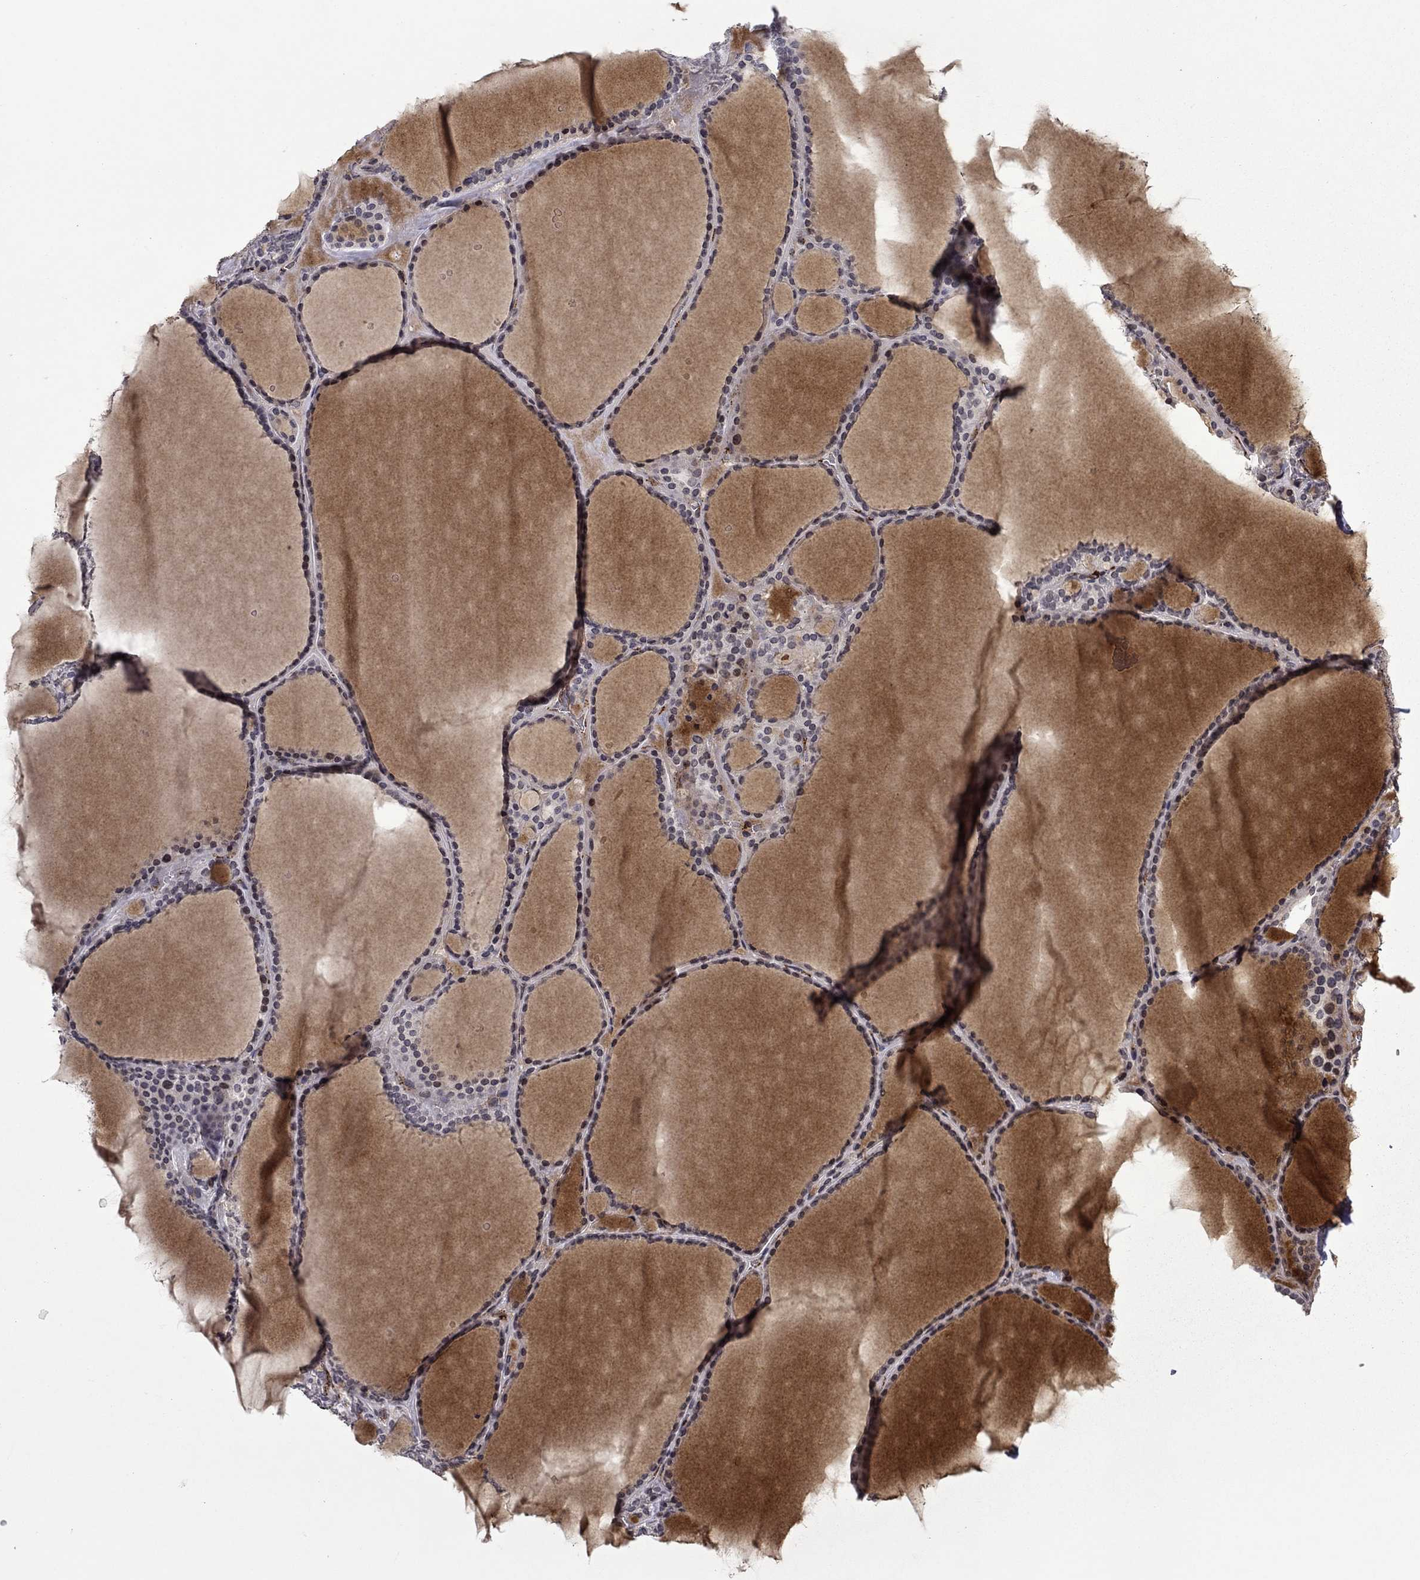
{"staining": {"intensity": "negative", "quantity": "none", "location": "none"}, "tissue": "thyroid gland", "cell_type": "Glandular cells", "image_type": "normal", "snomed": [{"axis": "morphology", "description": "Normal tissue, NOS"}, {"axis": "topography", "description": "Thyroid gland"}], "caption": "This is an immunohistochemistry (IHC) micrograph of benign thyroid gland. There is no expression in glandular cells.", "gene": "SLITRK1", "patient": {"sex": "male", "age": 63}}